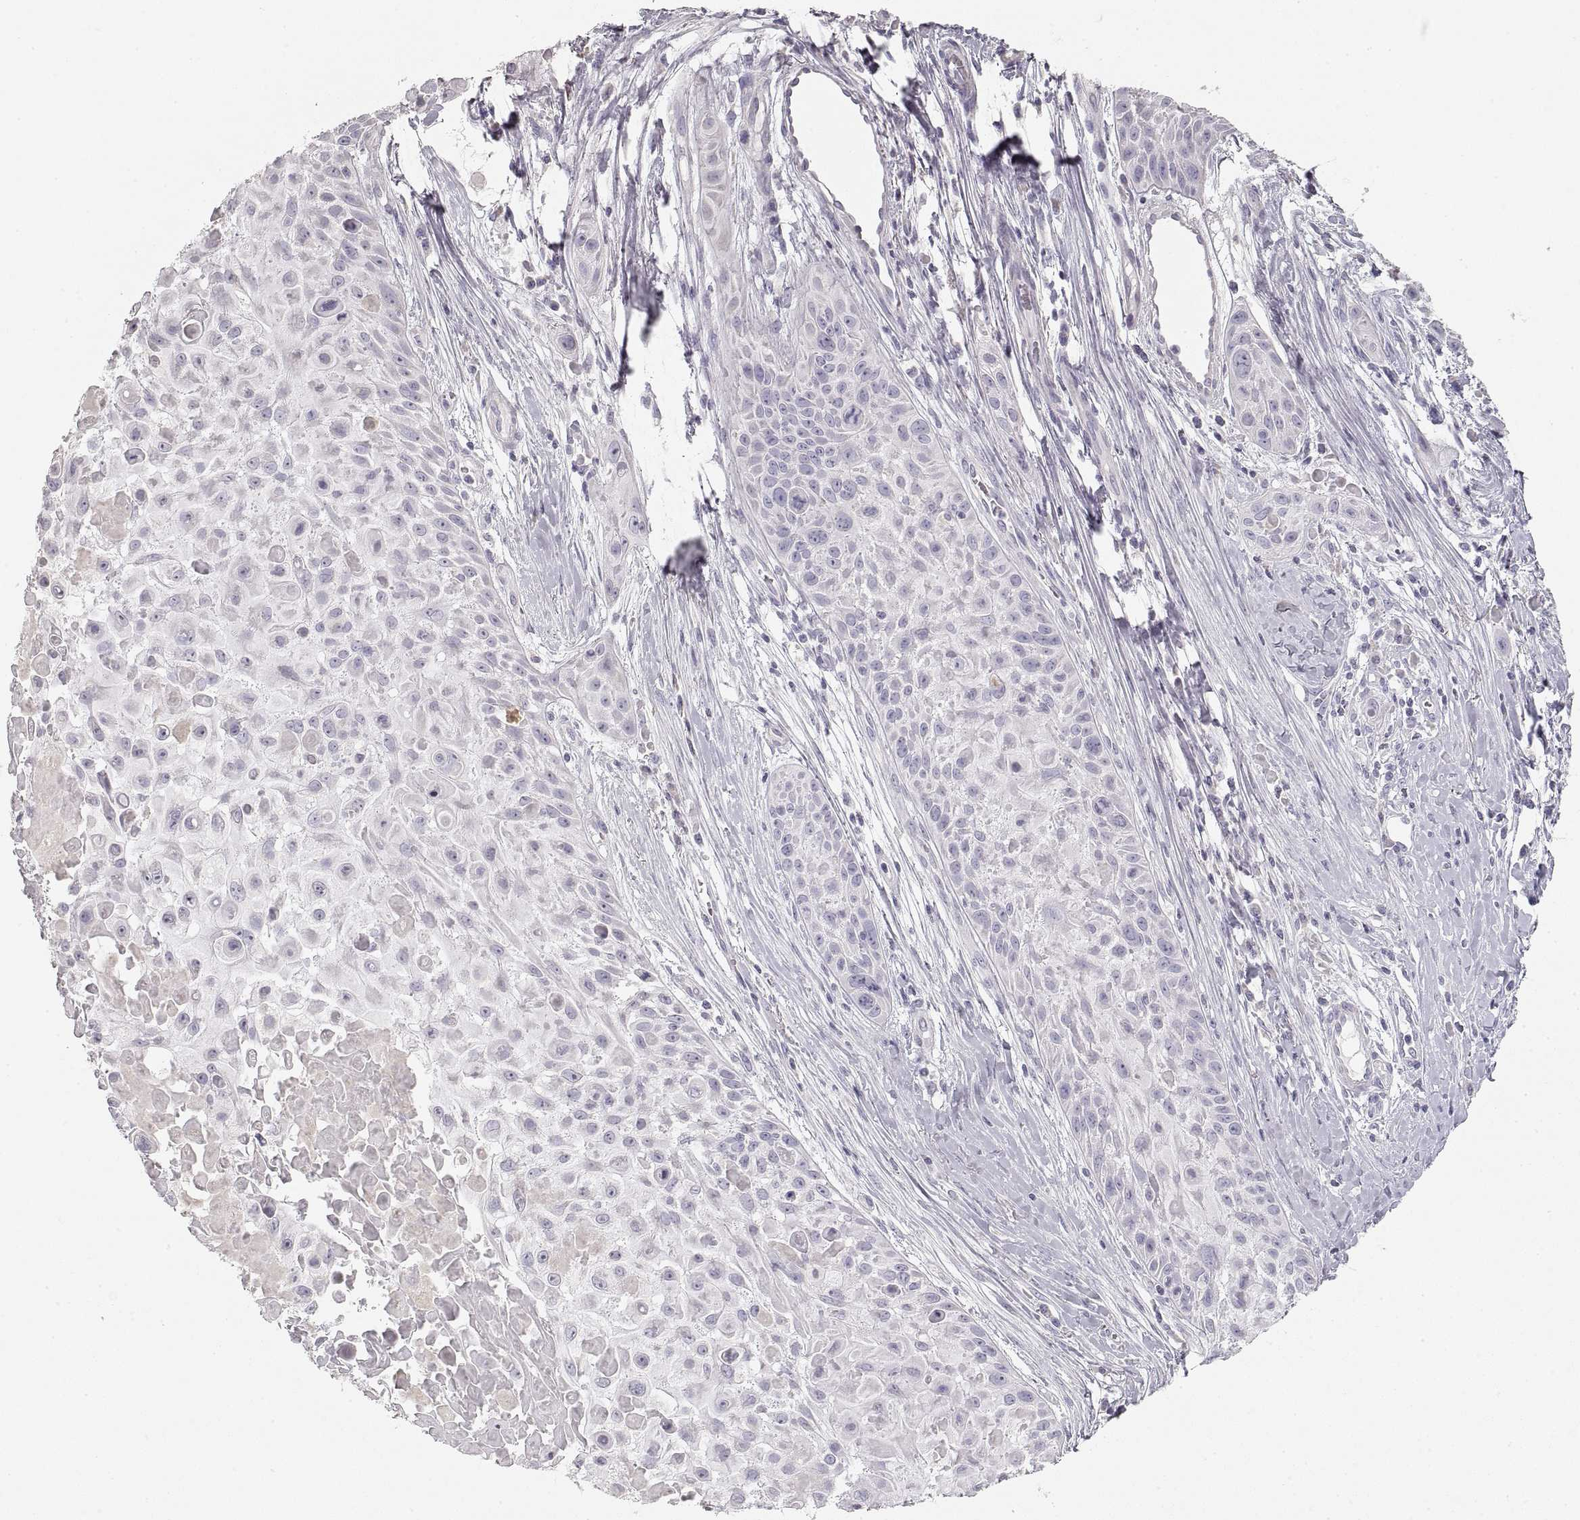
{"staining": {"intensity": "negative", "quantity": "none", "location": "none"}, "tissue": "skin cancer", "cell_type": "Tumor cells", "image_type": "cancer", "snomed": [{"axis": "morphology", "description": "Squamous cell carcinoma, NOS"}, {"axis": "topography", "description": "Skin"}, {"axis": "topography", "description": "Anal"}], "caption": "DAB (3,3'-diaminobenzidine) immunohistochemical staining of skin cancer shows no significant positivity in tumor cells.", "gene": "ZP3", "patient": {"sex": "female", "age": 75}}